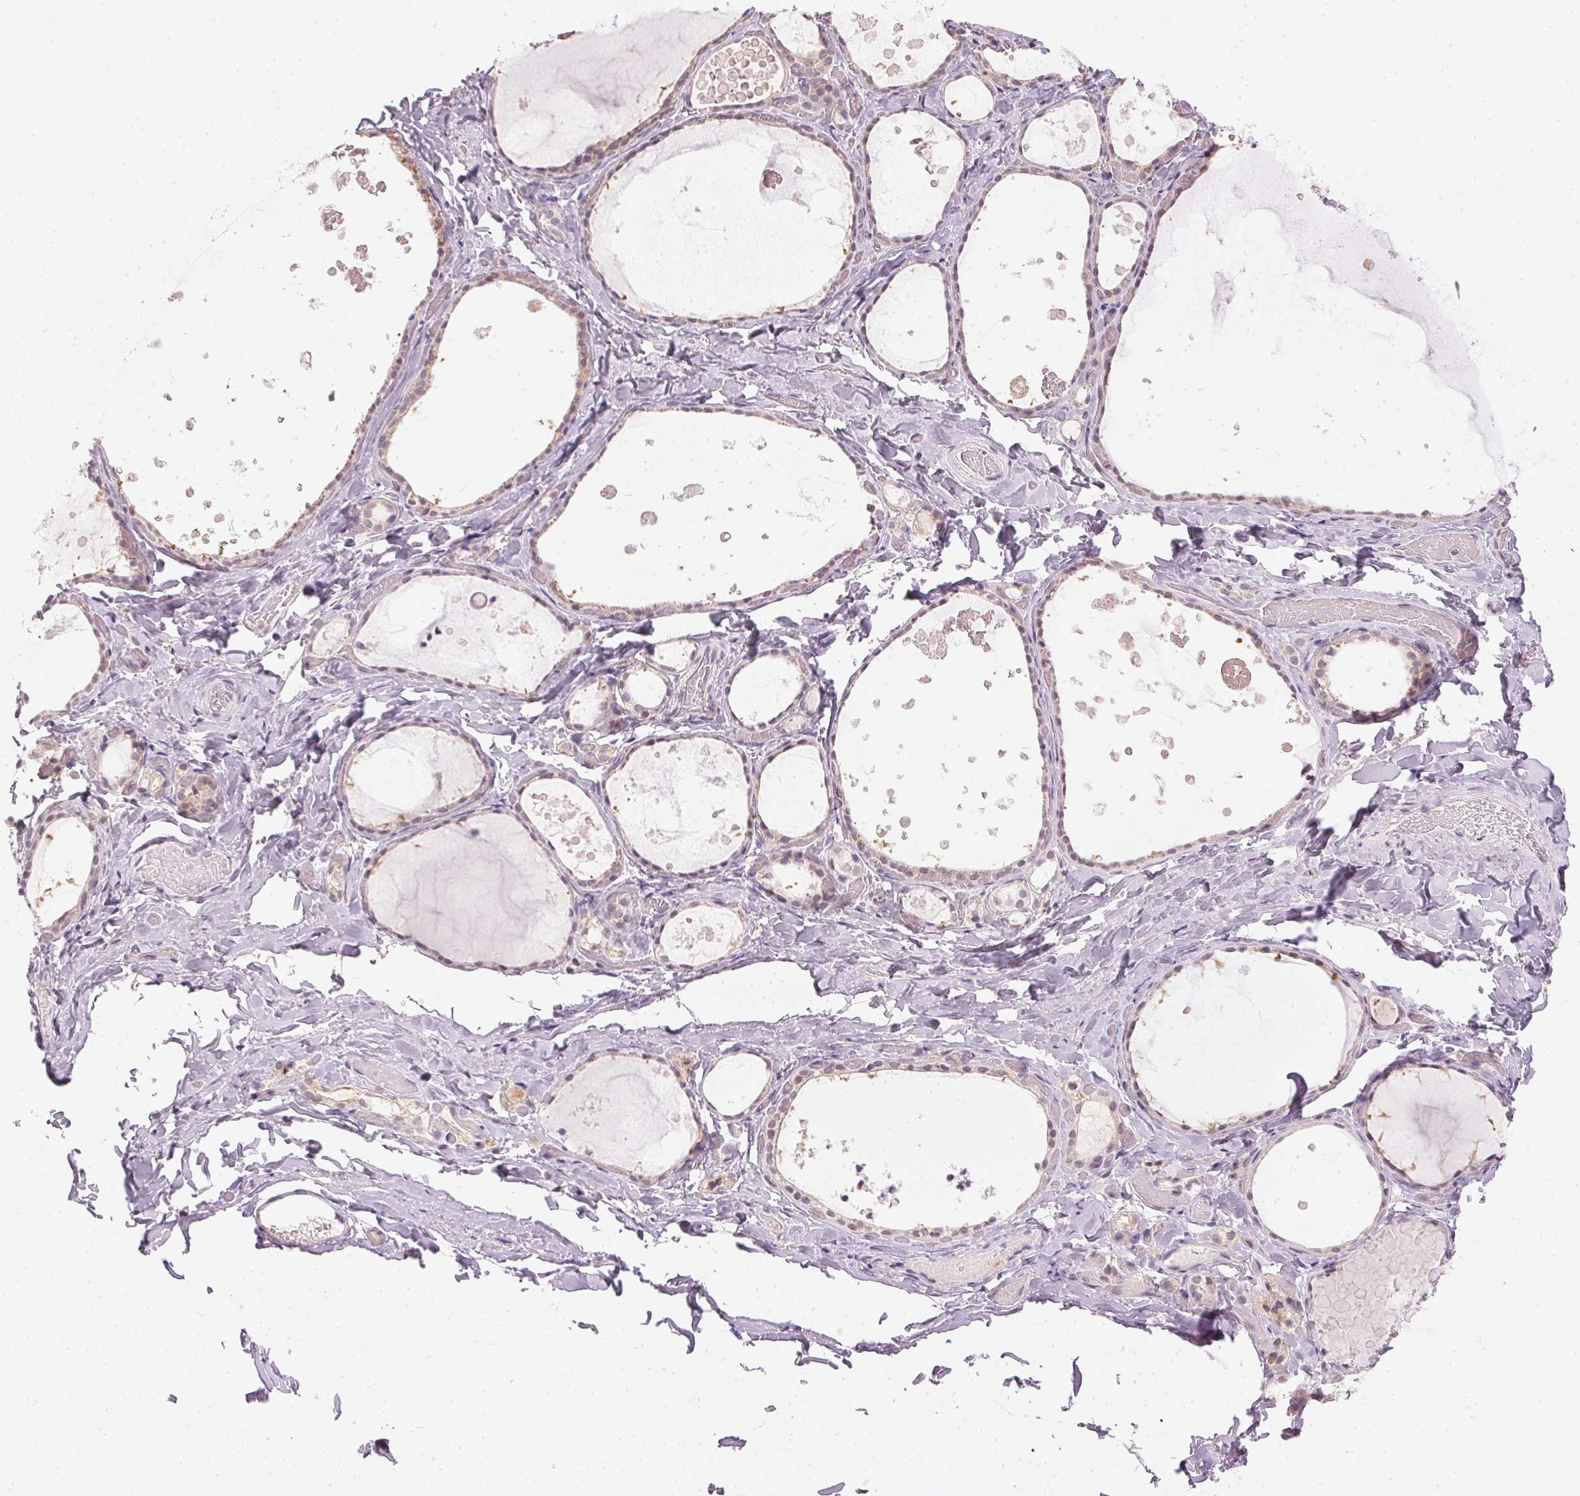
{"staining": {"intensity": "negative", "quantity": "none", "location": "none"}, "tissue": "thyroid gland", "cell_type": "Glandular cells", "image_type": "normal", "snomed": [{"axis": "morphology", "description": "Normal tissue, NOS"}, {"axis": "topography", "description": "Thyroid gland"}], "caption": "Micrograph shows no protein expression in glandular cells of normal thyroid gland. Brightfield microscopy of immunohistochemistry stained with DAB (3,3'-diaminobenzidine) (brown) and hematoxylin (blue), captured at high magnification.", "gene": "KPRP", "patient": {"sex": "female", "age": 56}}